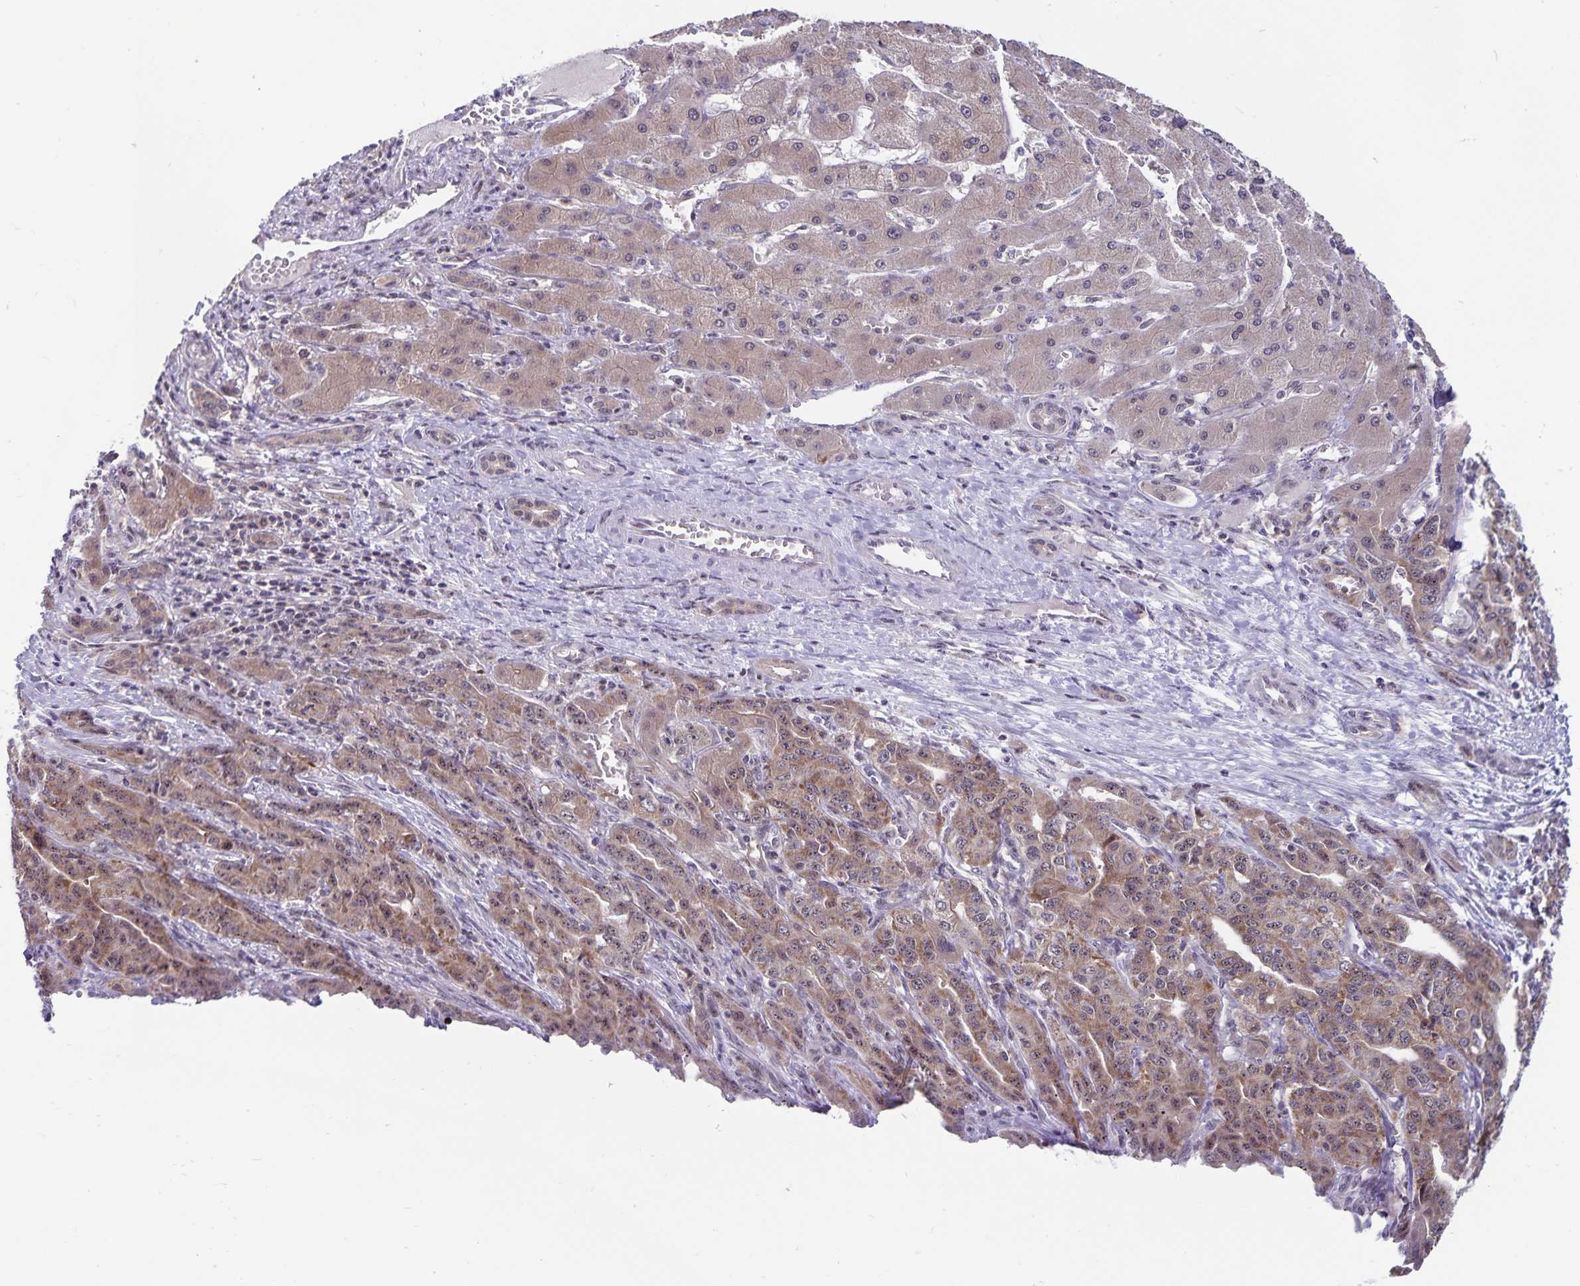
{"staining": {"intensity": "weak", "quantity": ">75%", "location": "cytoplasmic/membranous,nuclear"}, "tissue": "liver cancer", "cell_type": "Tumor cells", "image_type": "cancer", "snomed": [{"axis": "morphology", "description": "Cholangiocarcinoma"}, {"axis": "topography", "description": "Liver"}], "caption": "Immunohistochemical staining of liver cancer exhibits low levels of weak cytoplasmic/membranous and nuclear positivity in approximately >75% of tumor cells.", "gene": "EXOC6B", "patient": {"sex": "male", "age": 59}}